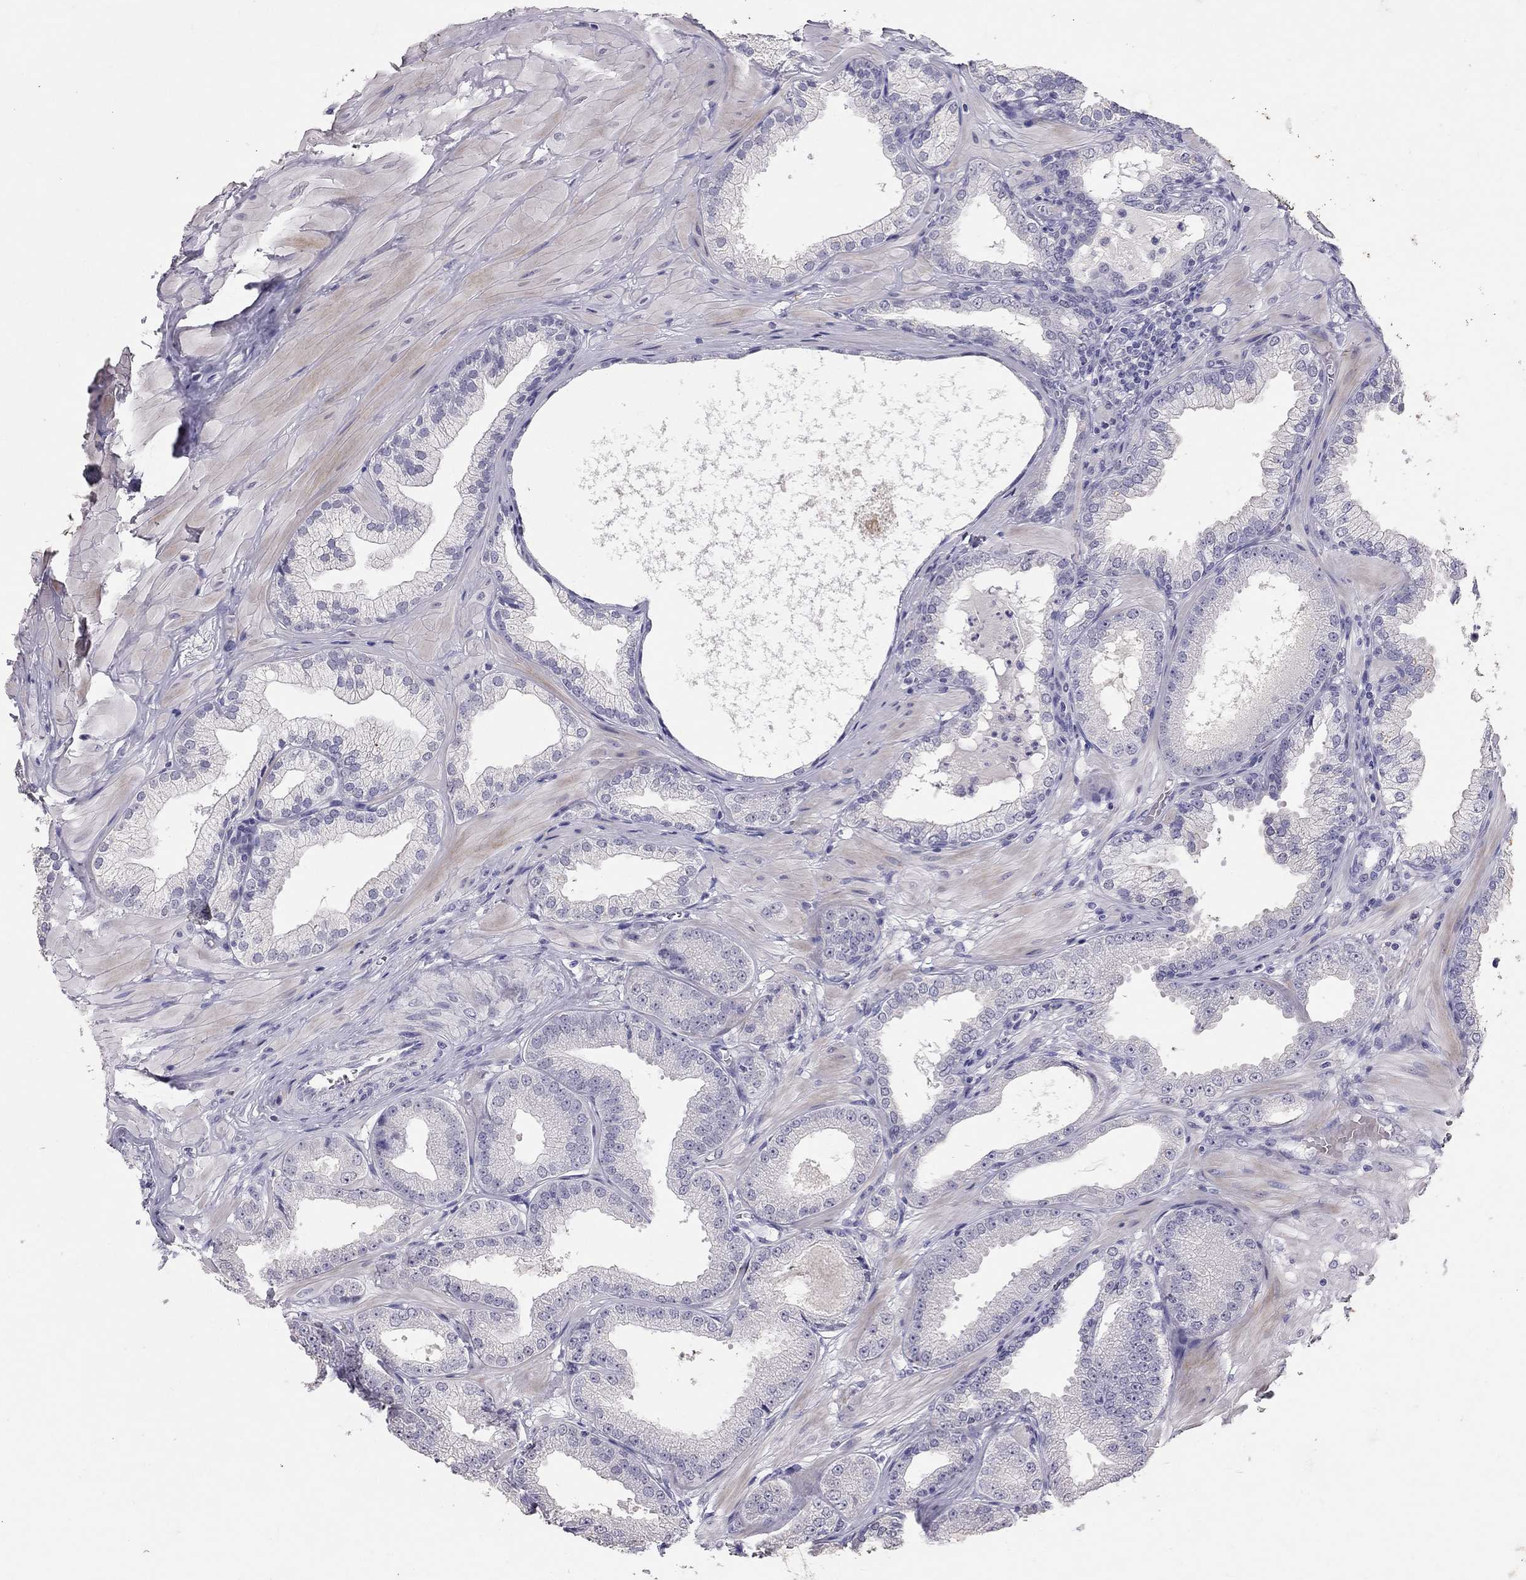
{"staining": {"intensity": "negative", "quantity": "none", "location": "none"}, "tissue": "prostate cancer", "cell_type": "Tumor cells", "image_type": "cancer", "snomed": [{"axis": "morphology", "description": "Adenocarcinoma, Low grade"}, {"axis": "topography", "description": "Prostate"}], "caption": "Tumor cells show no significant staining in prostate low-grade adenocarcinoma.", "gene": "PSMB11", "patient": {"sex": "male", "age": 55}}